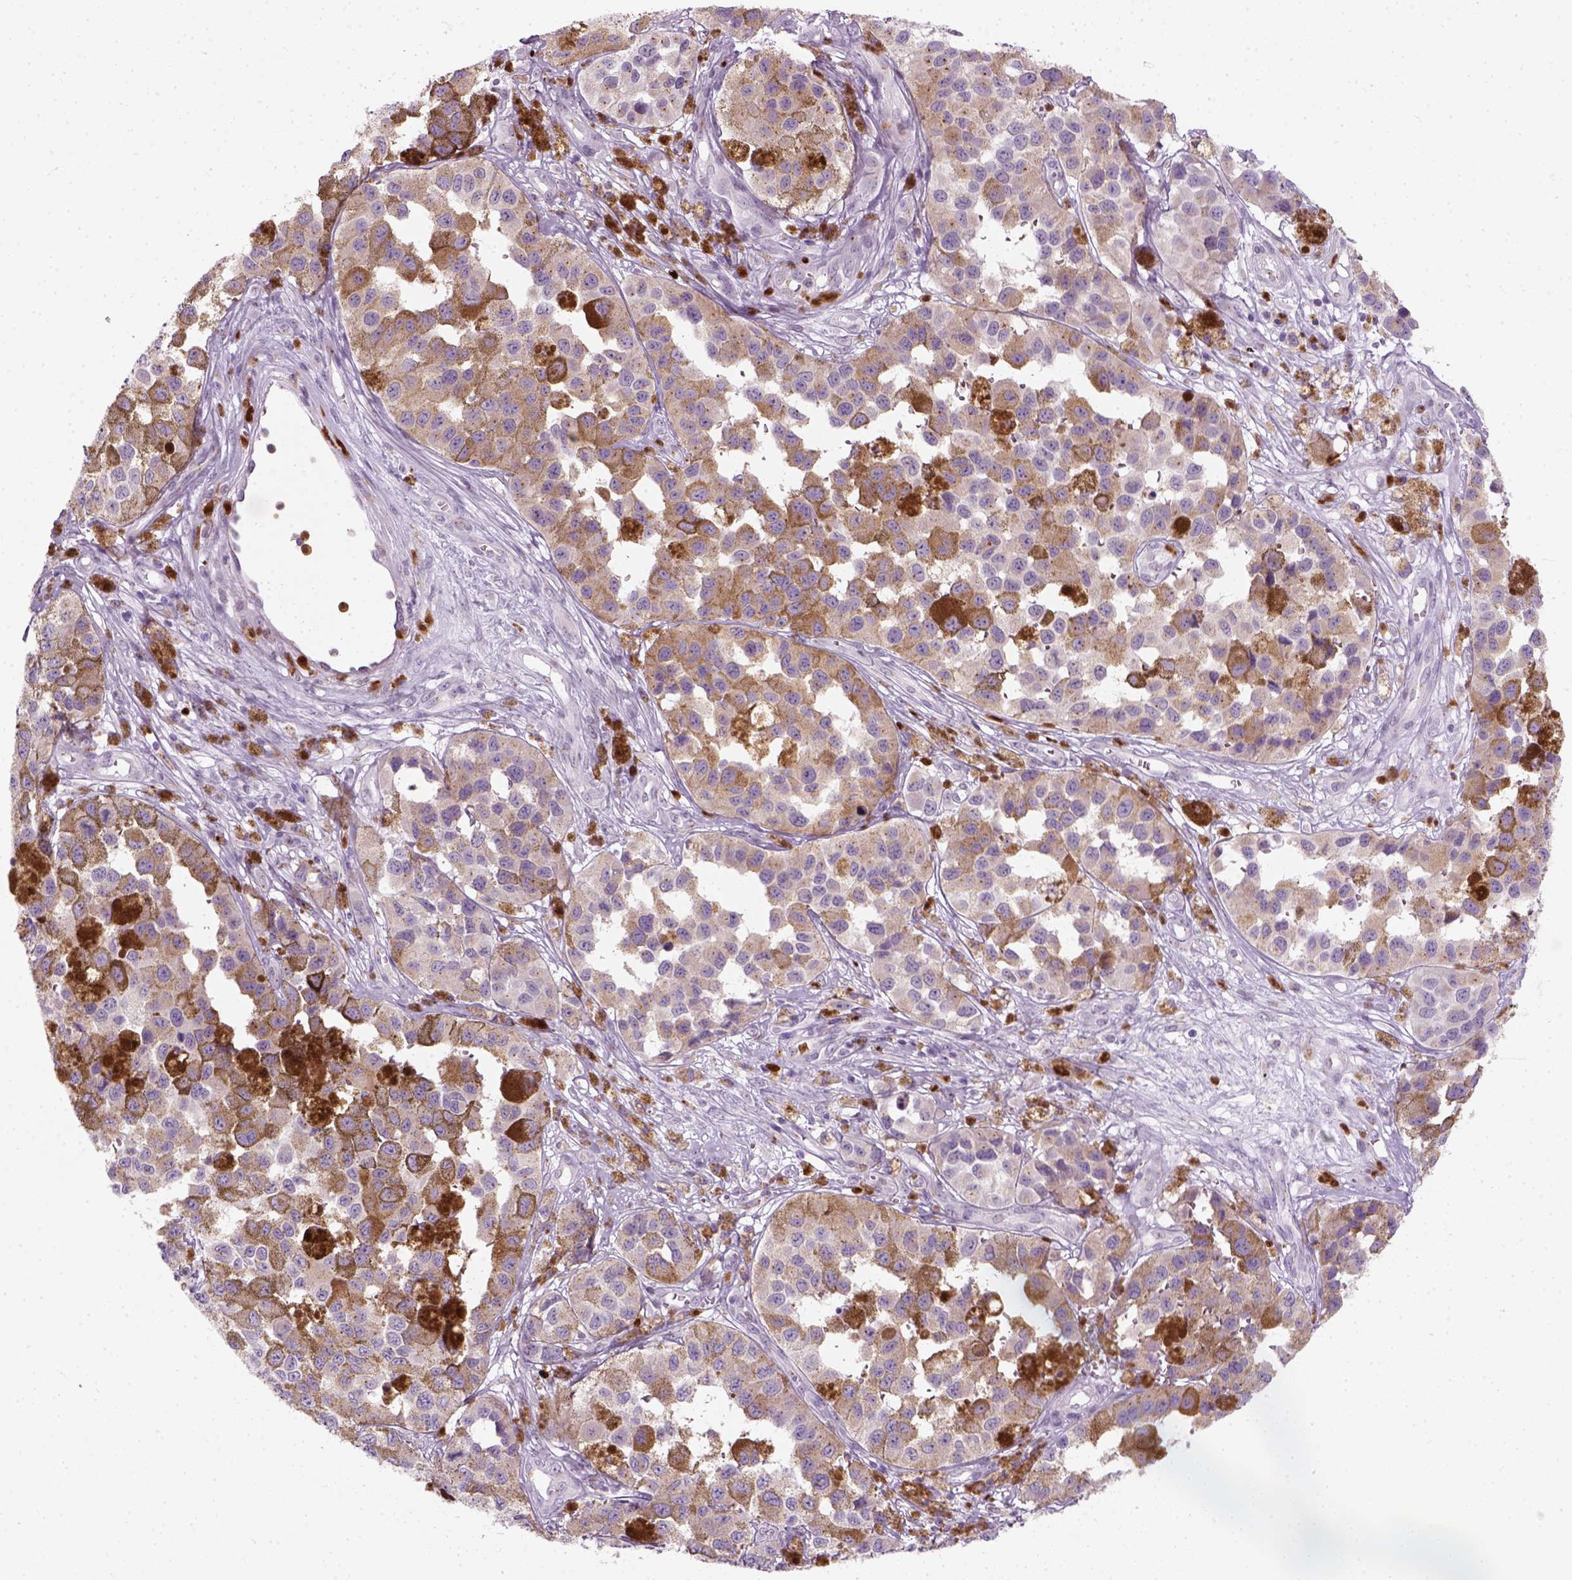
{"staining": {"intensity": "negative", "quantity": "none", "location": "none"}, "tissue": "melanoma", "cell_type": "Tumor cells", "image_type": "cancer", "snomed": [{"axis": "morphology", "description": "Malignant melanoma, NOS"}, {"axis": "topography", "description": "Skin"}], "caption": "Image shows no significant protein positivity in tumor cells of melanoma.", "gene": "IL4", "patient": {"sex": "female", "age": 58}}